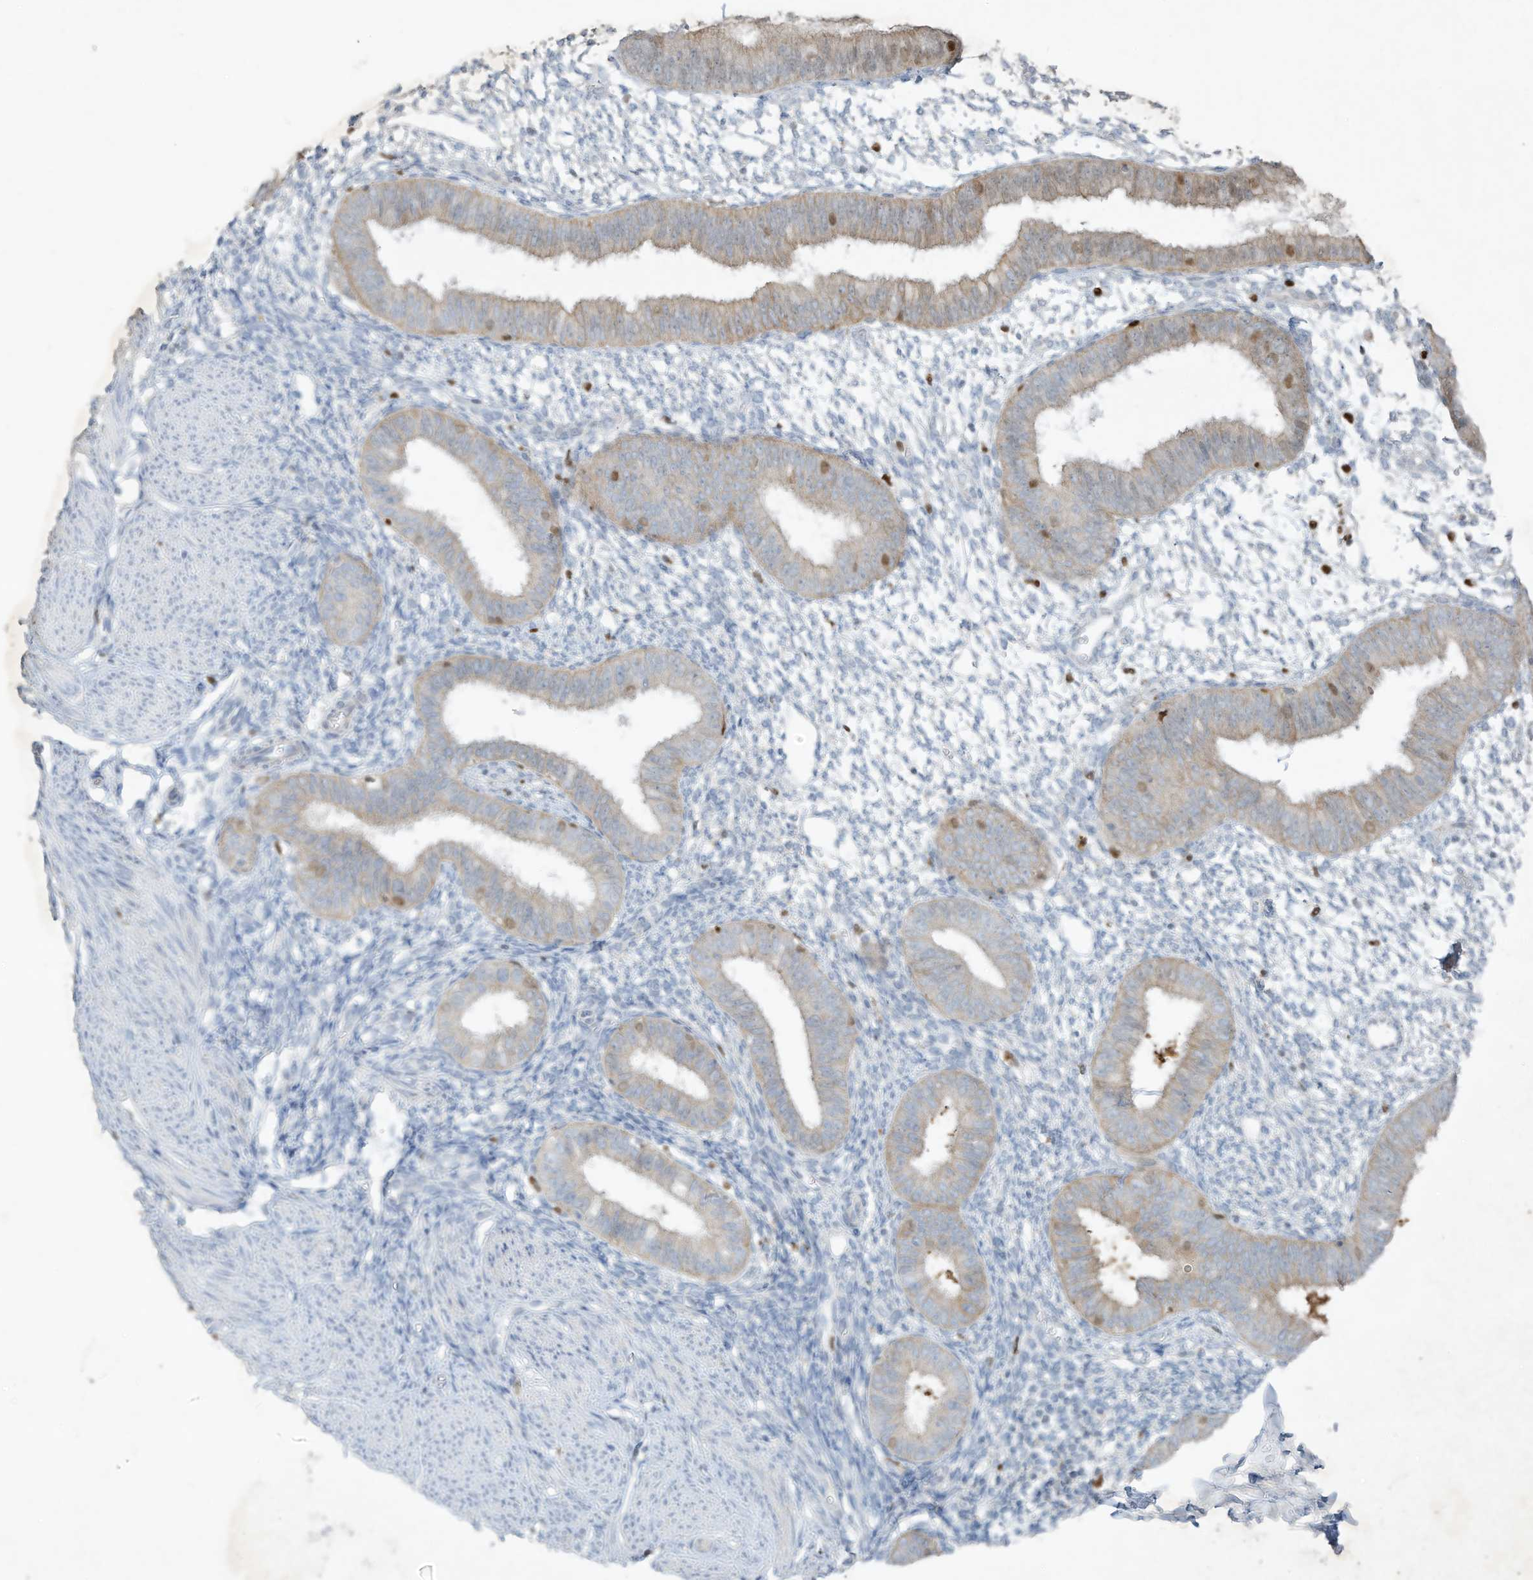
{"staining": {"intensity": "negative", "quantity": "none", "location": "none"}, "tissue": "endometrium", "cell_type": "Cells in endometrial stroma", "image_type": "normal", "snomed": [{"axis": "morphology", "description": "Normal tissue, NOS"}, {"axis": "topography", "description": "Uterus"}, {"axis": "topography", "description": "Endometrium"}], "caption": "Immunohistochemical staining of normal human endometrium reveals no significant staining in cells in endometrial stroma.", "gene": "TUBE1", "patient": {"sex": "female", "age": 48}}